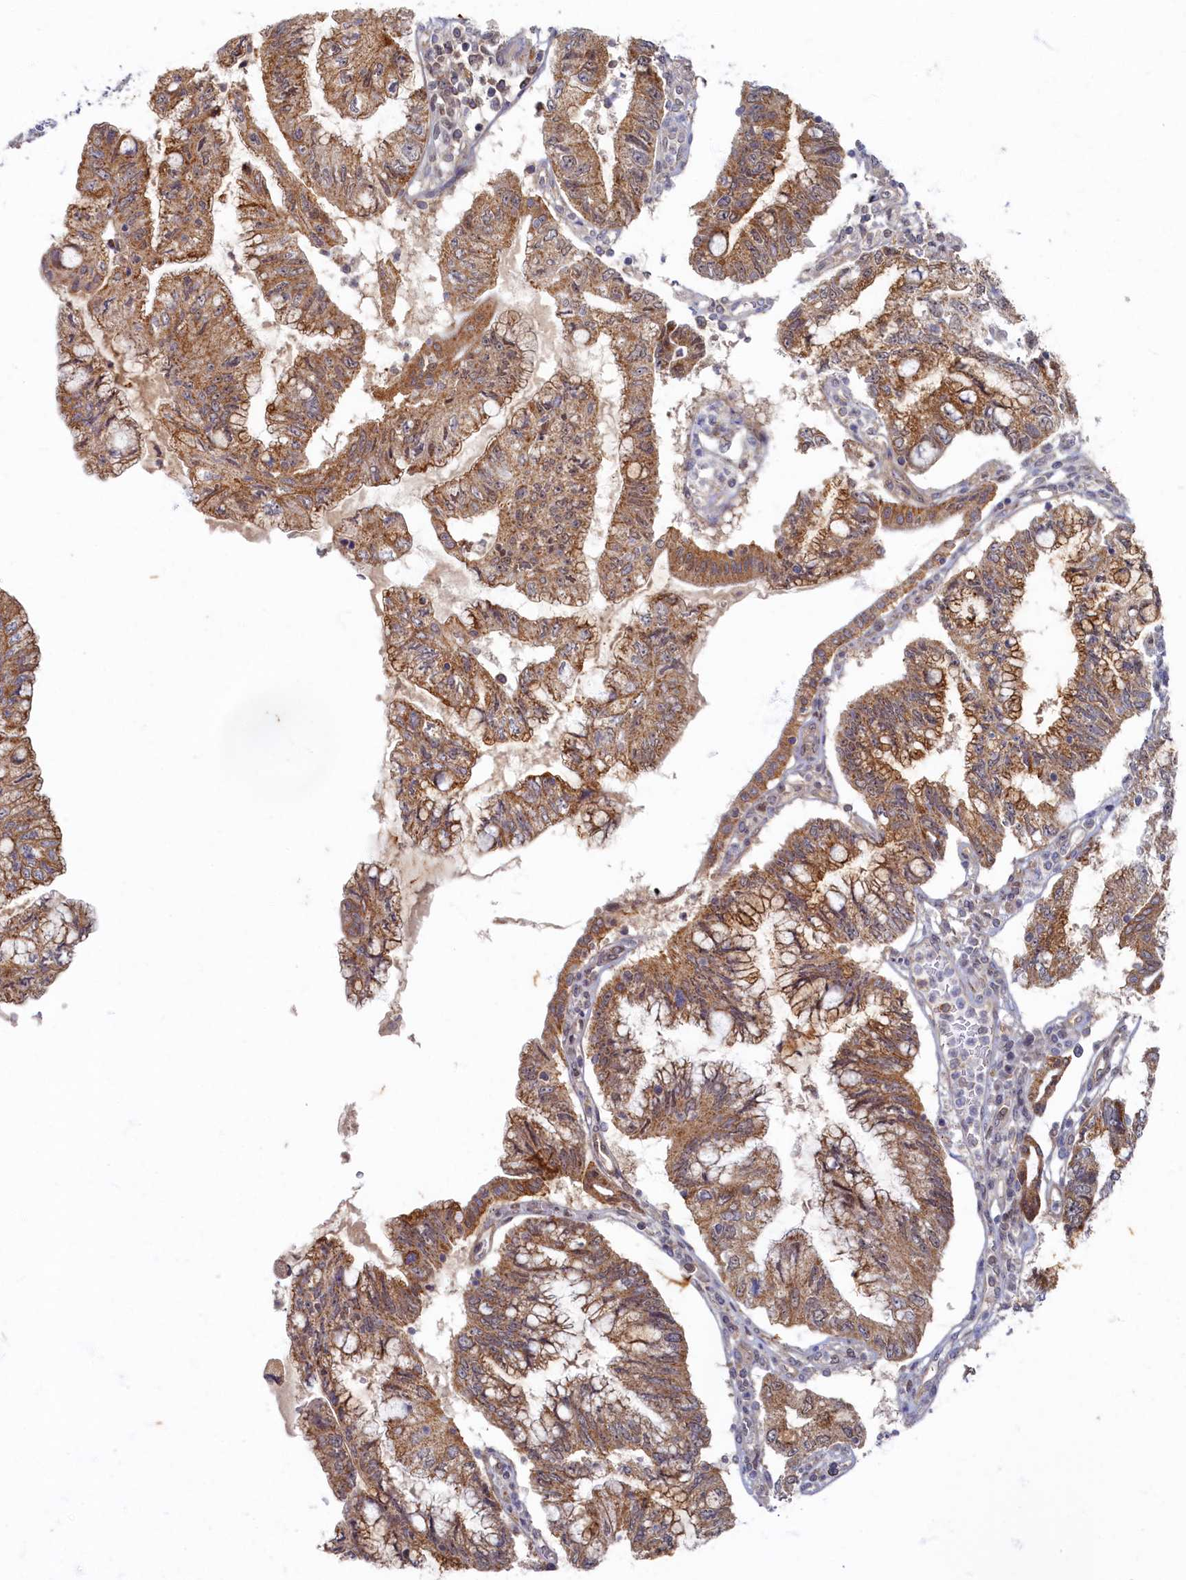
{"staining": {"intensity": "moderate", "quantity": ">75%", "location": "cytoplasmic/membranous"}, "tissue": "pancreatic cancer", "cell_type": "Tumor cells", "image_type": "cancer", "snomed": [{"axis": "morphology", "description": "Adenocarcinoma, NOS"}, {"axis": "topography", "description": "Pancreas"}], "caption": "Approximately >75% of tumor cells in pancreatic cancer display moderate cytoplasmic/membranous protein positivity as visualized by brown immunohistochemical staining.", "gene": "WDR59", "patient": {"sex": "female", "age": 73}}